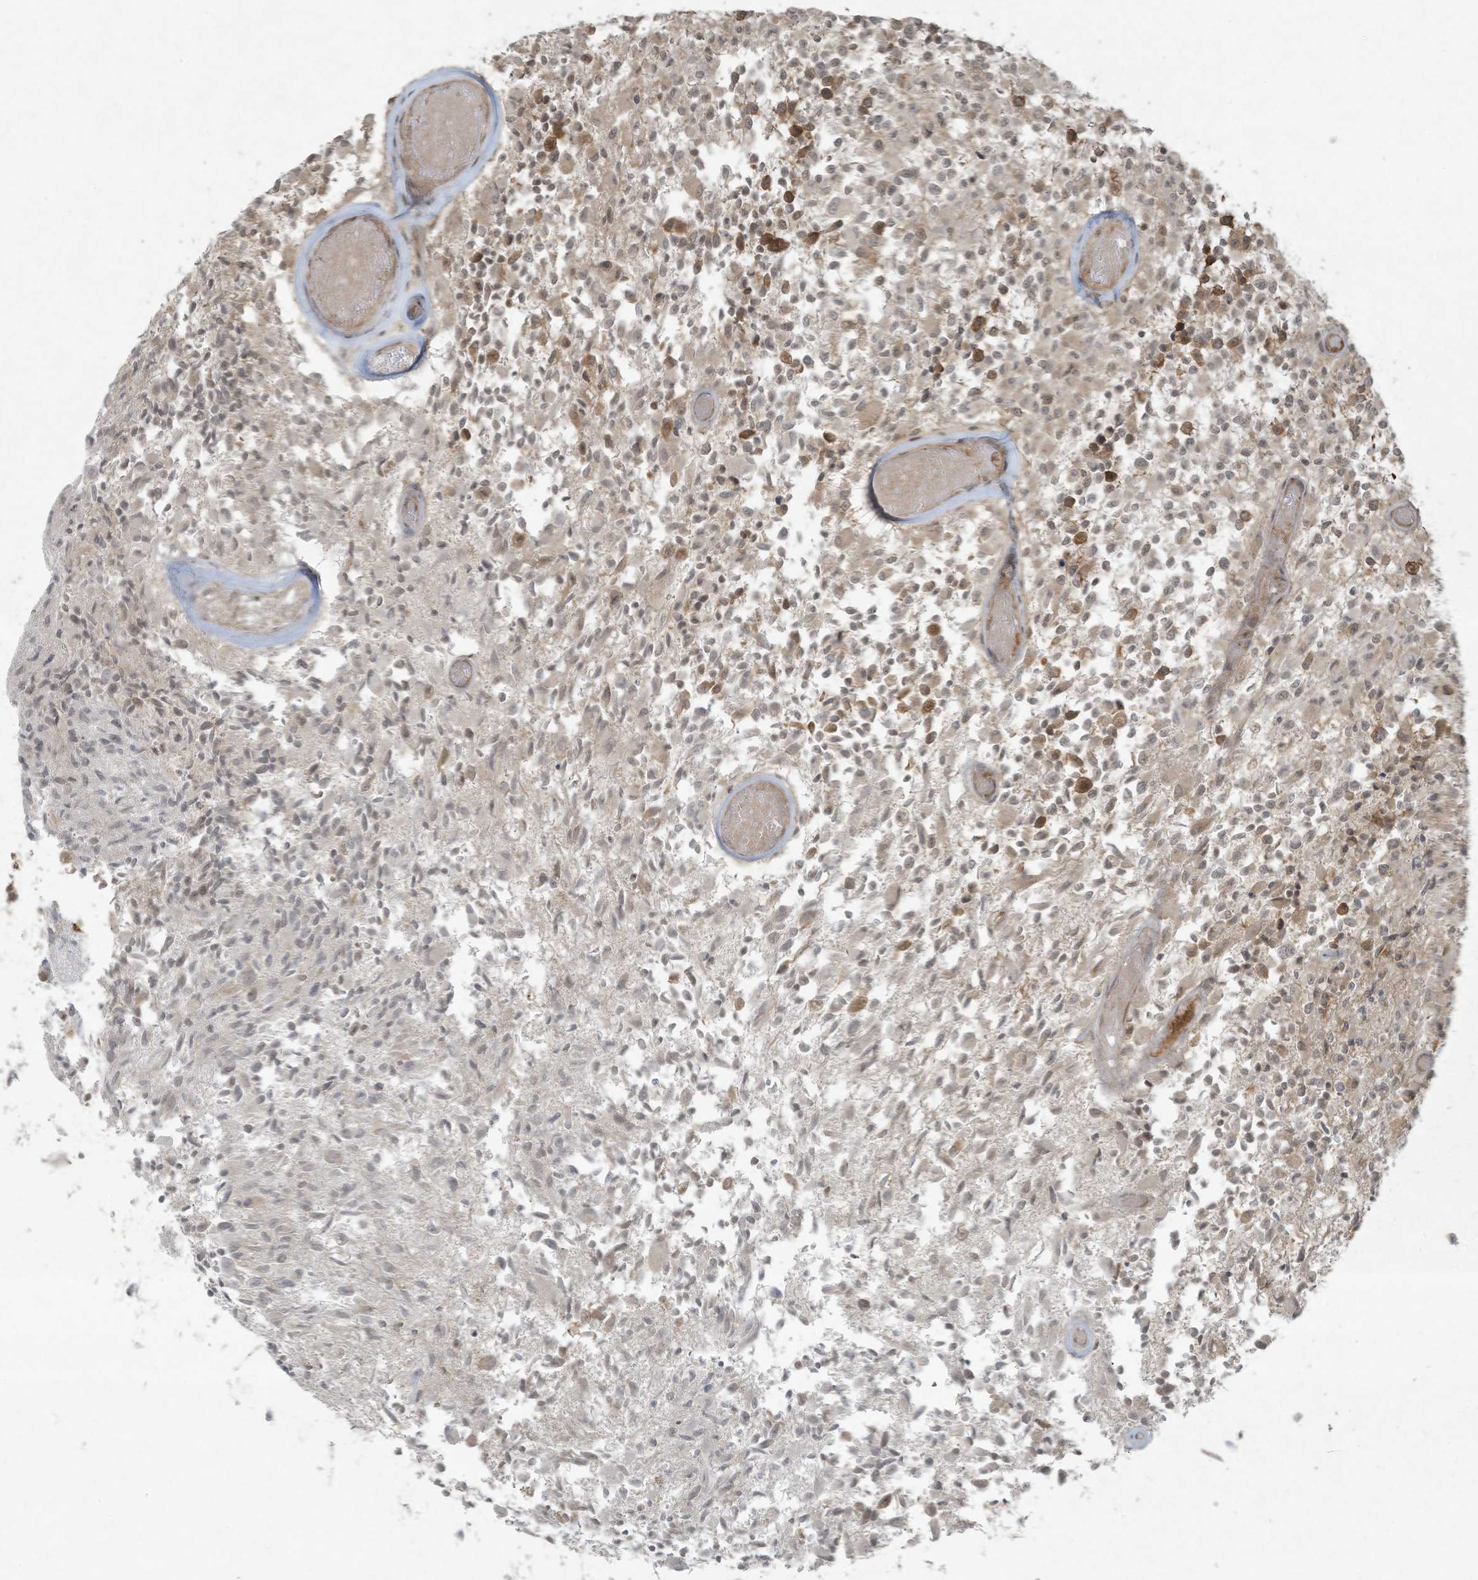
{"staining": {"intensity": "weak", "quantity": ">75%", "location": "nuclear"}, "tissue": "glioma", "cell_type": "Tumor cells", "image_type": "cancer", "snomed": [{"axis": "morphology", "description": "Glioma, malignant, High grade"}, {"axis": "morphology", "description": "Glioblastoma, NOS"}, {"axis": "topography", "description": "Brain"}], "caption": "Brown immunohistochemical staining in glioma exhibits weak nuclear expression in about >75% of tumor cells. (IHC, brightfield microscopy, high magnification).", "gene": "ZNF263", "patient": {"sex": "male", "age": 60}}